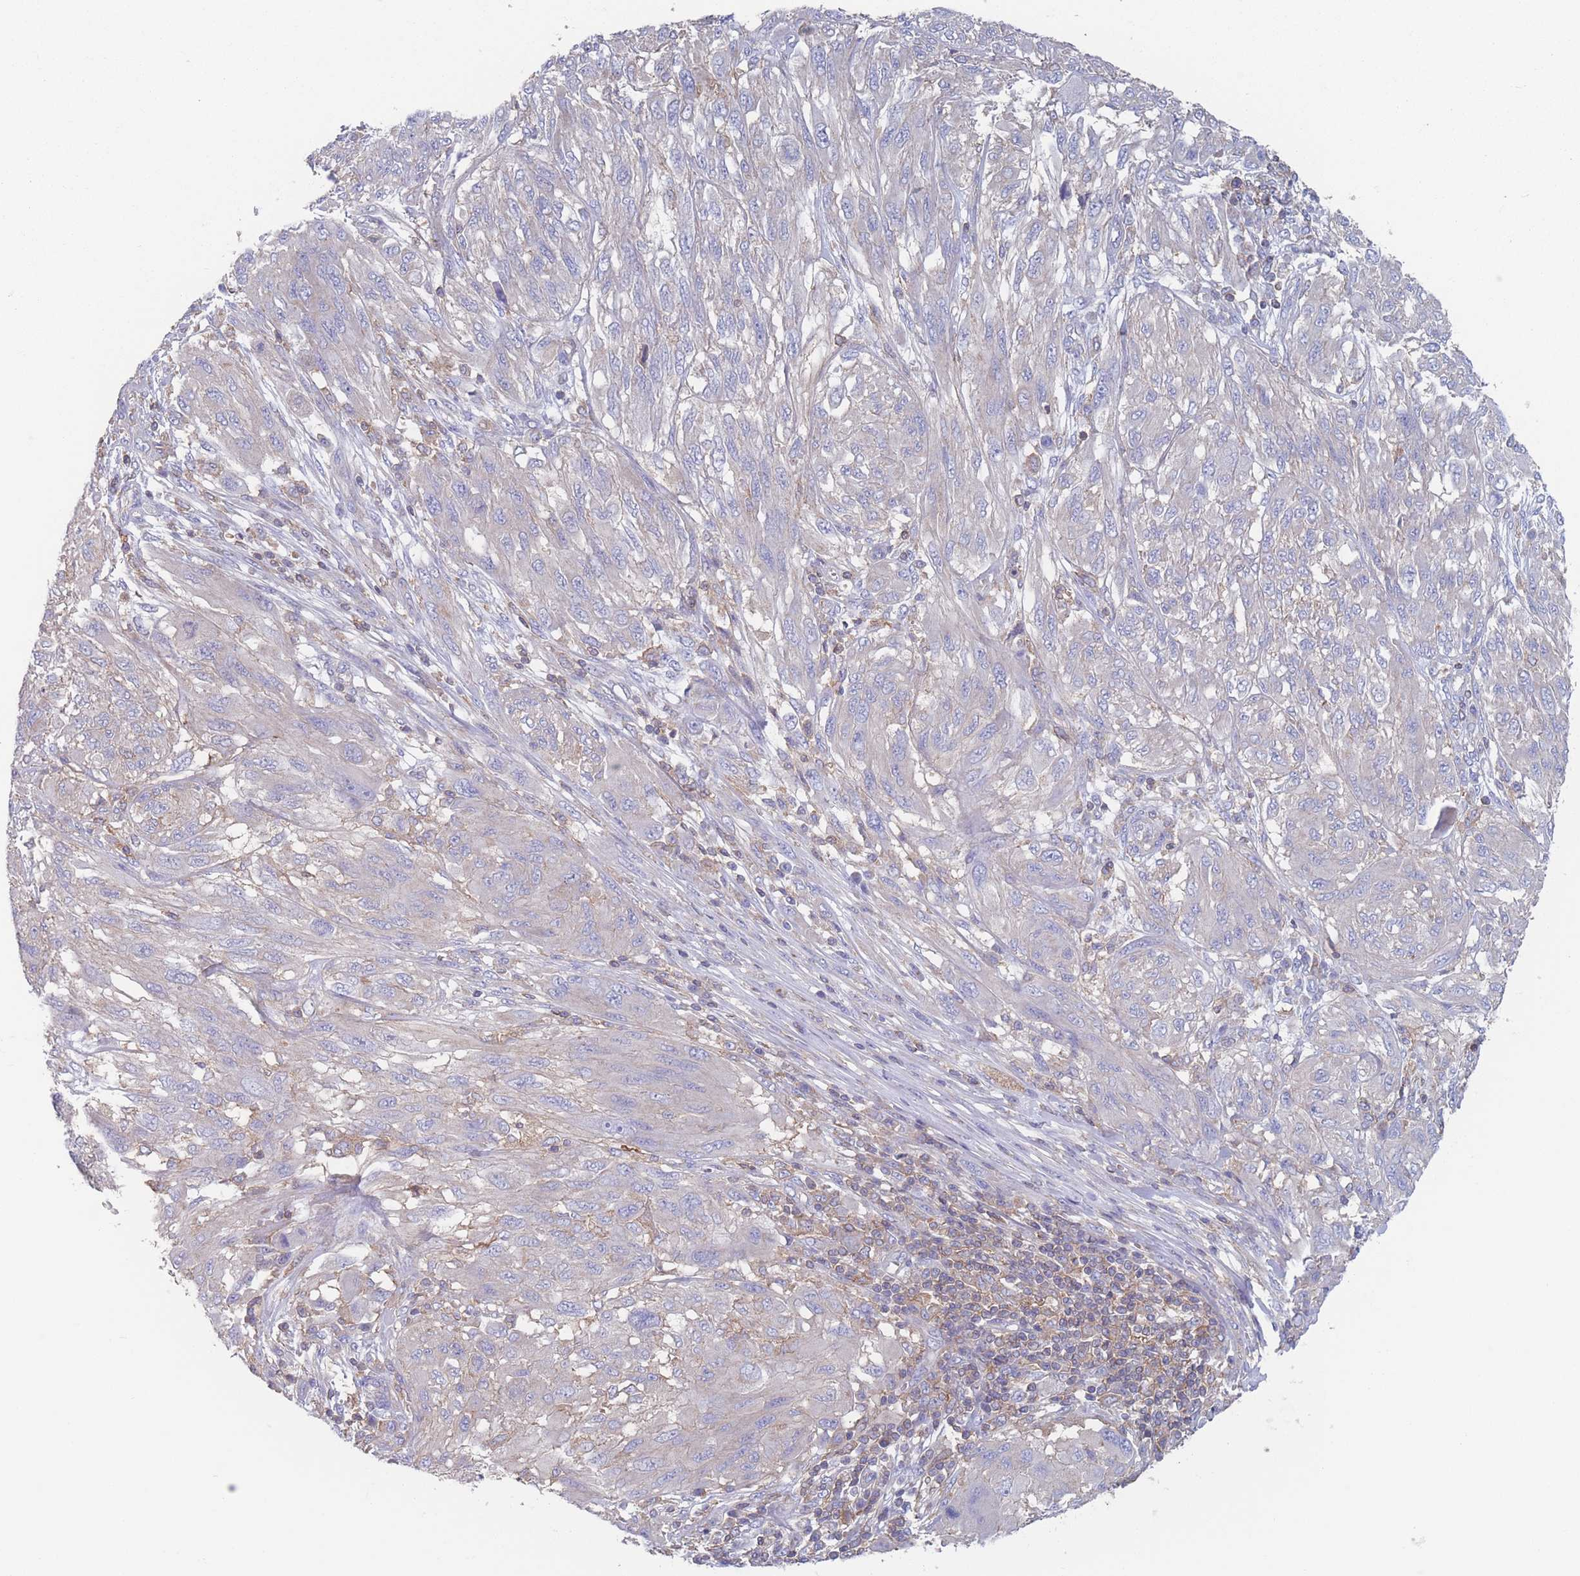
{"staining": {"intensity": "negative", "quantity": "none", "location": "none"}, "tissue": "melanoma", "cell_type": "Tumor cells", "image_type": "cancer", "snomed": [{"axis": "morphology", "description": "Malignant melanoma, NOS"}, {"axis": "topography", "description": "Skin"}], "caption": "Tumor cells show no significant protein positivity in malignant melanoma. (Brightfield microscopy of DAB (3,3'-diaminobenzidine) IHC at high magnification).", "gene": "ADH1A", "patient": {"sex": "female", "age": 91}}